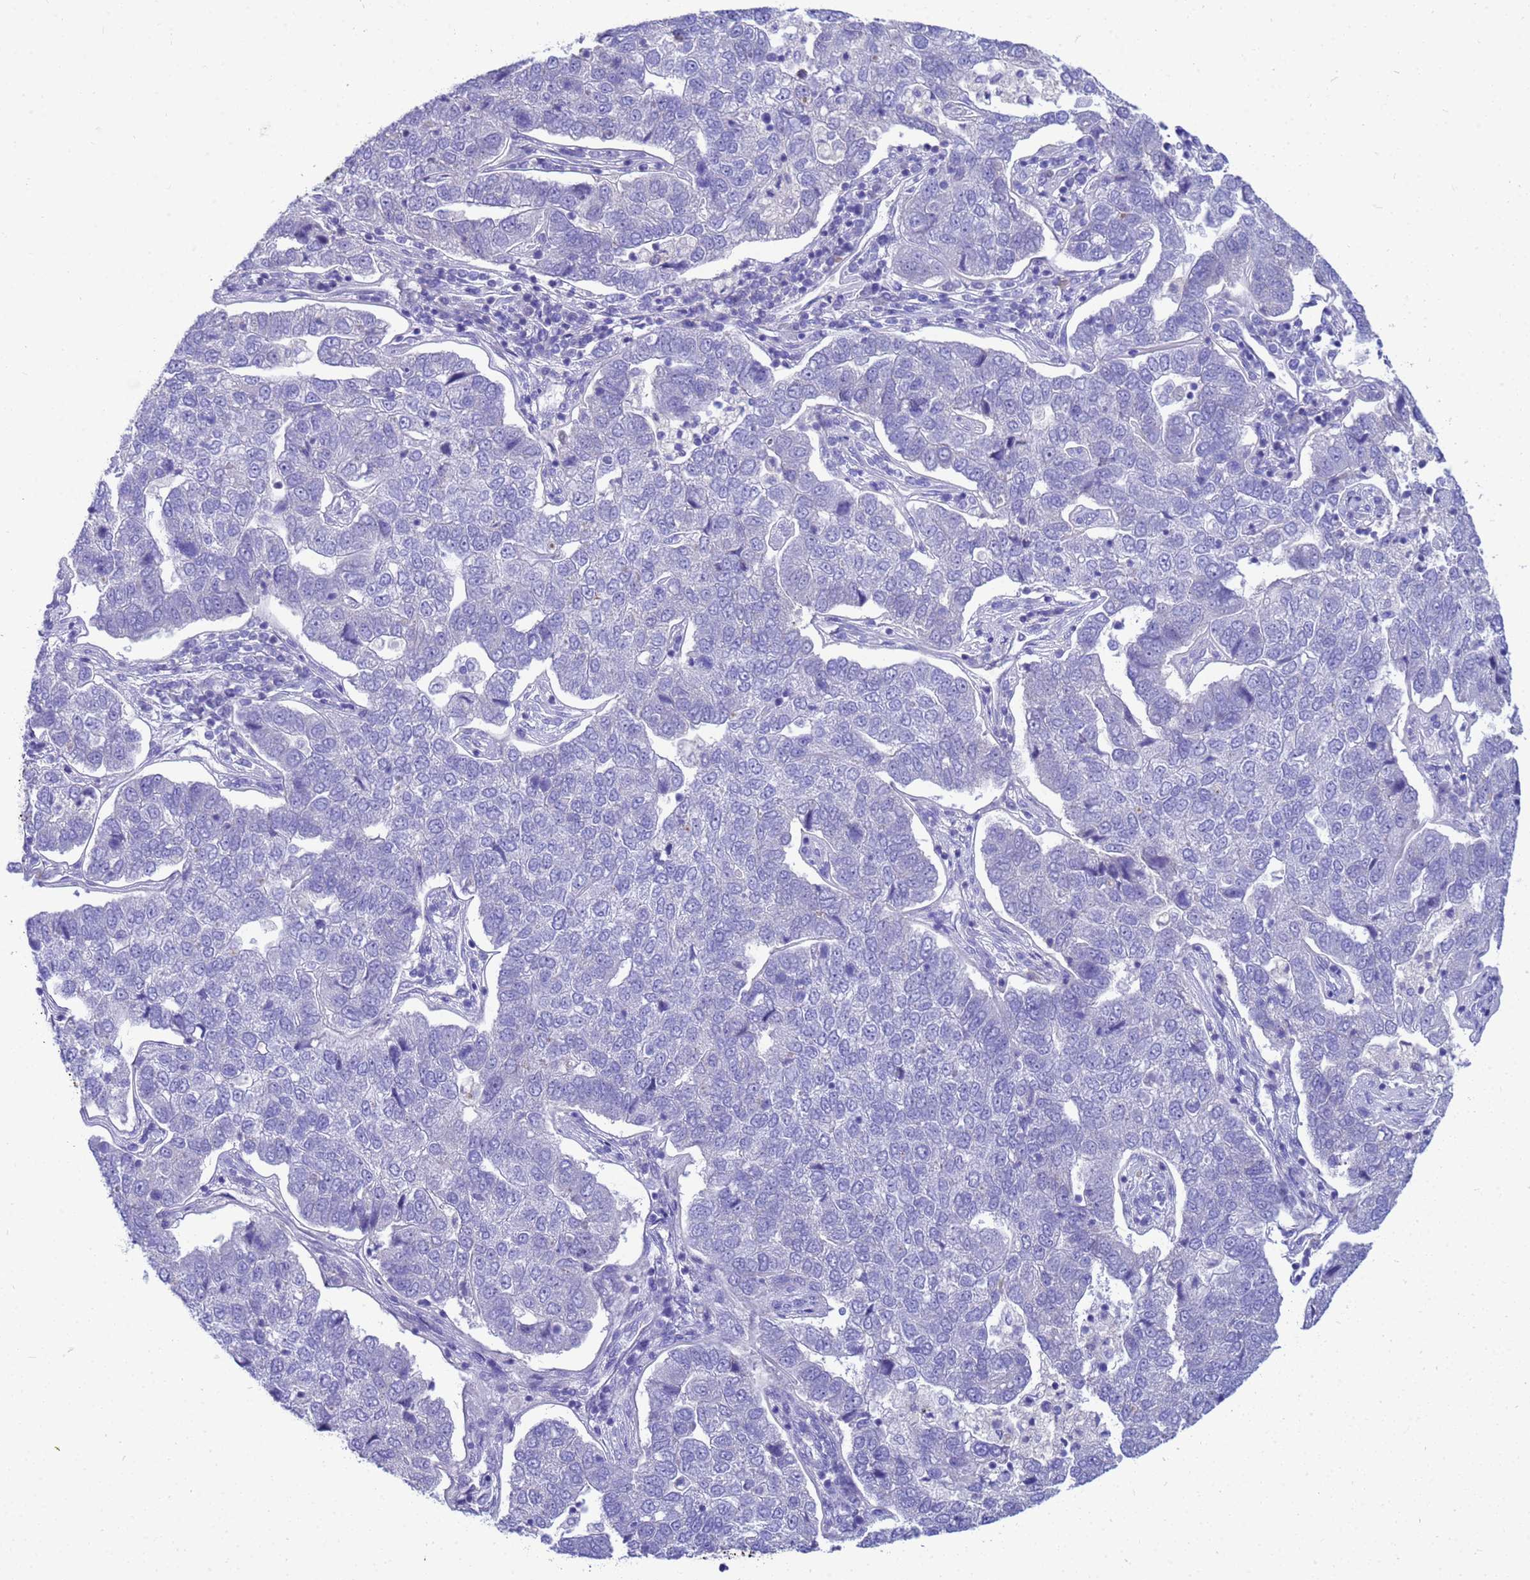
{"staining": {"intensity": "negative", "quantity": "none", "location": "none"}, "tissue": "pancreatic cancer", "cell_type": "Tumor cells", "image_type": "cancer", "snomed": [{"axis": "morphology", "description": "Adenocarcinoma, NOS"}, {"axis": "topography", "description": "Pancreas"}], "caption": "Pancreatic cancer (adenocarcinoma) was stained to show a protein in brown. There is no significant expression in tumor cells.", "gene": "SYCN", "patient": {"sex": "female", "age": 61}}